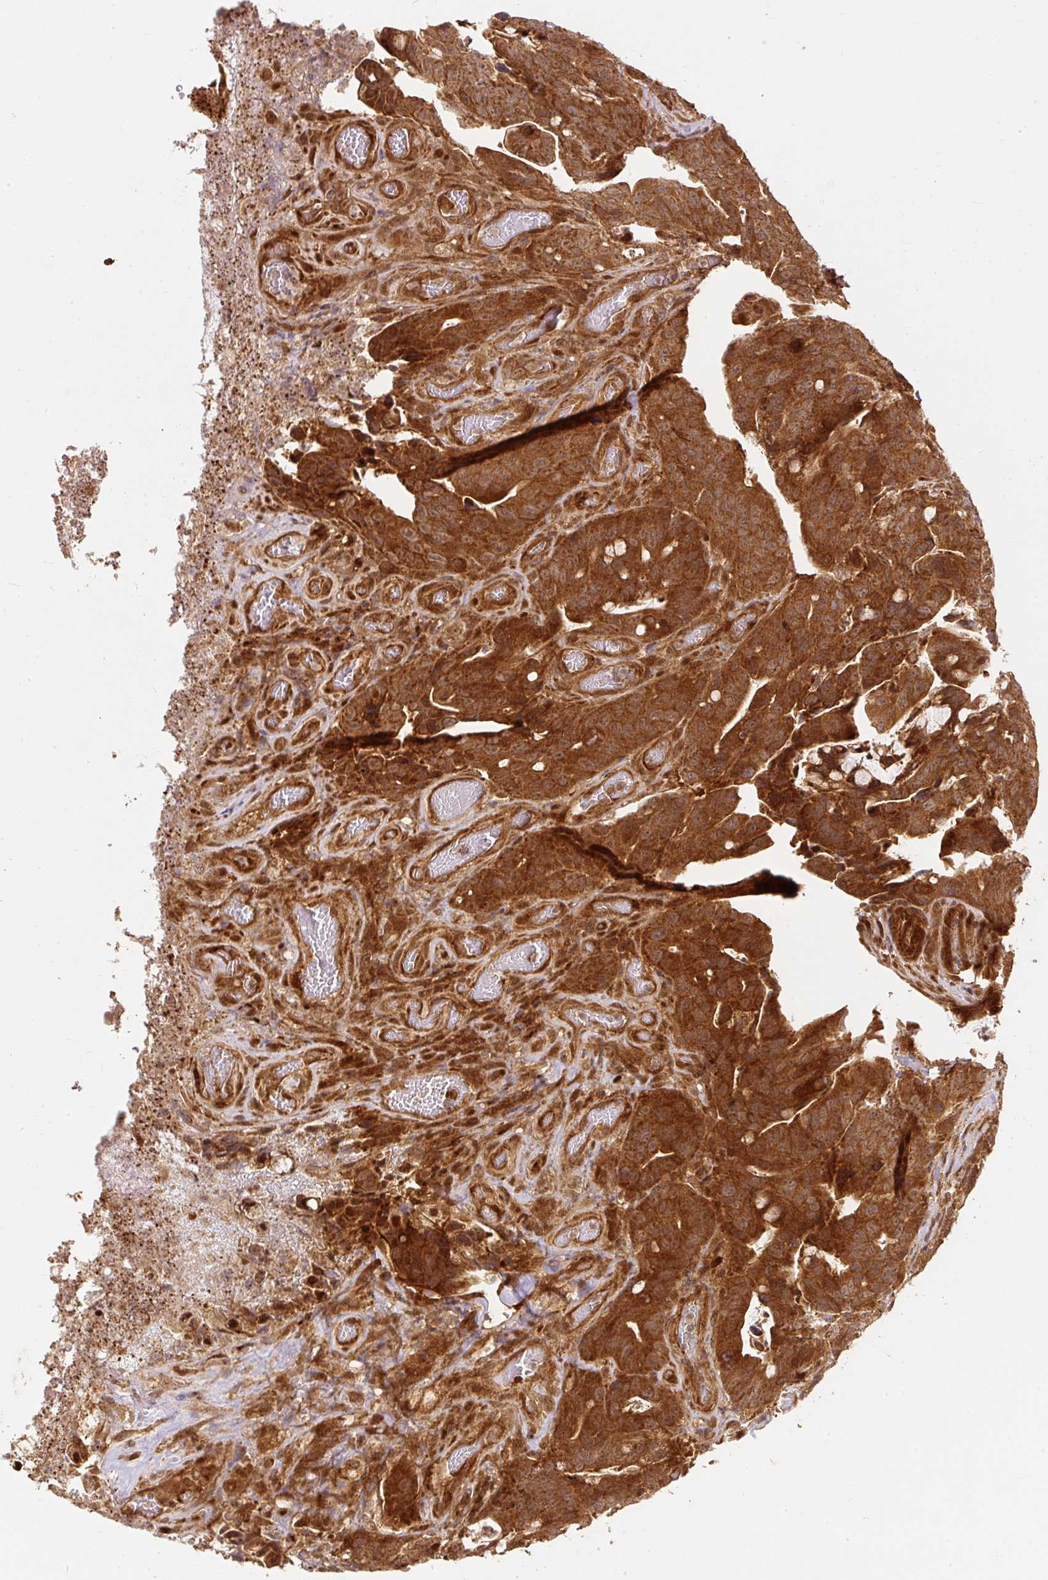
{"staining": {"intensity": "strong", "quantity": ">75%", "location": "cytoplasmic/membranous"}, "tissue": "colorectal cancer", "cell_type": "Tumor cells", "image_type": "cancer", "snomed": [{"axis": "morphology", "description": "Adenocarcinoma, NOS"}, {"axis": "topography", "description": "Colon"}], "caption": "Colorectal adenocarcinoma stained with a protein marker exhibits strong staining in tumor cells.", "gene": "PSMD1", "patient": {"sex": "female", "age": 82}}